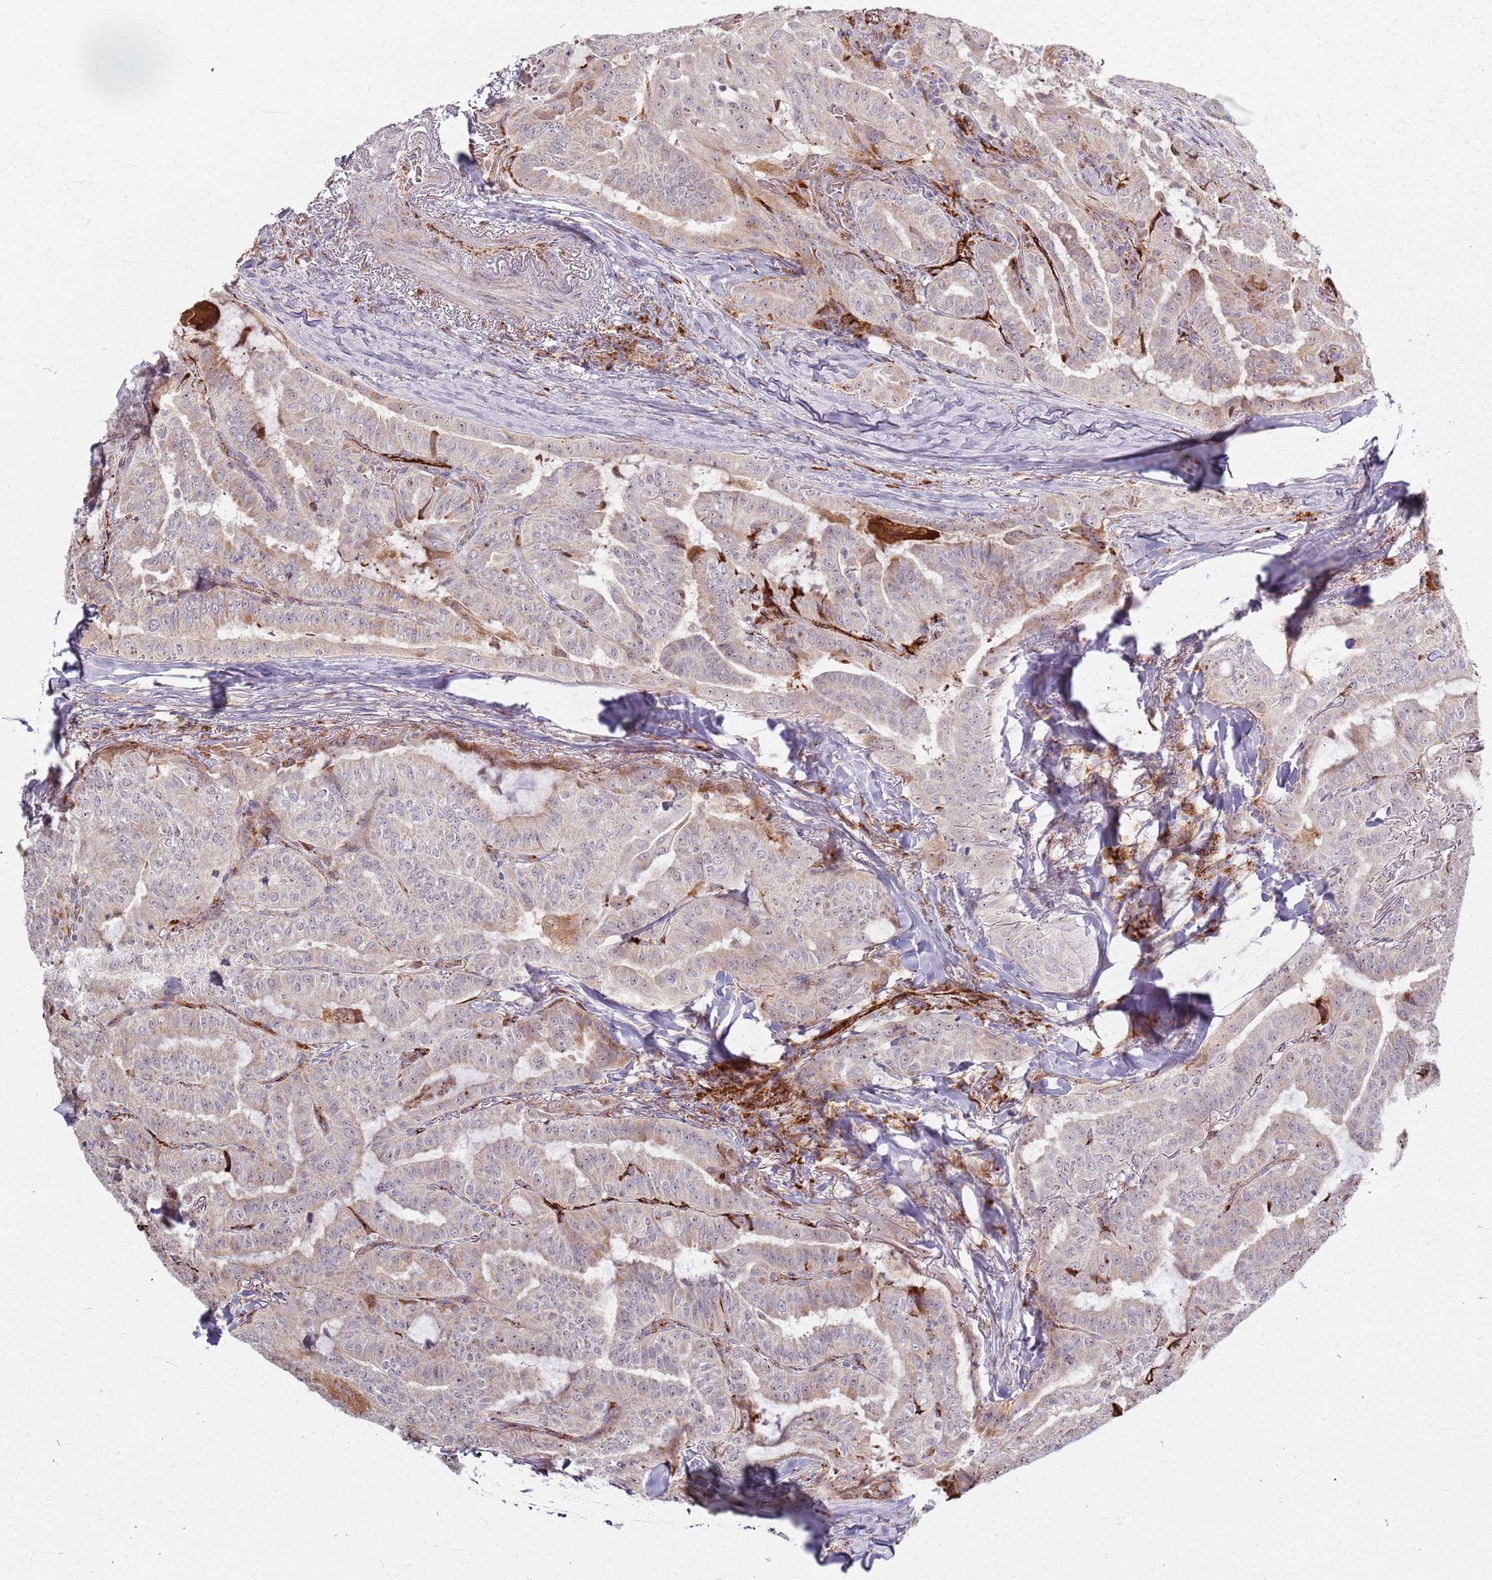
{"staining": {"intensity": "moderate", "quantity": "<25%", "location": "cytoplasmic/membranous"}, "tissue": "thyroid cancer", "cell_type": "Tumor cells", "image_type": "cancer", "snomed": [{"axis": "morphology", "description": "Papillary adenocarcinoma, NOS"}, {"axis": "topography", "description": "Thyroid gland"}], "caption": "Immunohistochemistry (DAB (3,3'-diaminobenzidine)) staining of thyroid cancer (papillary adenocarcinoma) reveals moderate cytoplasmic/membranous protein staining in about <25% of tumor cells.", "gene": "KRI1", "patient": {"sex": "female", "age": 68}}